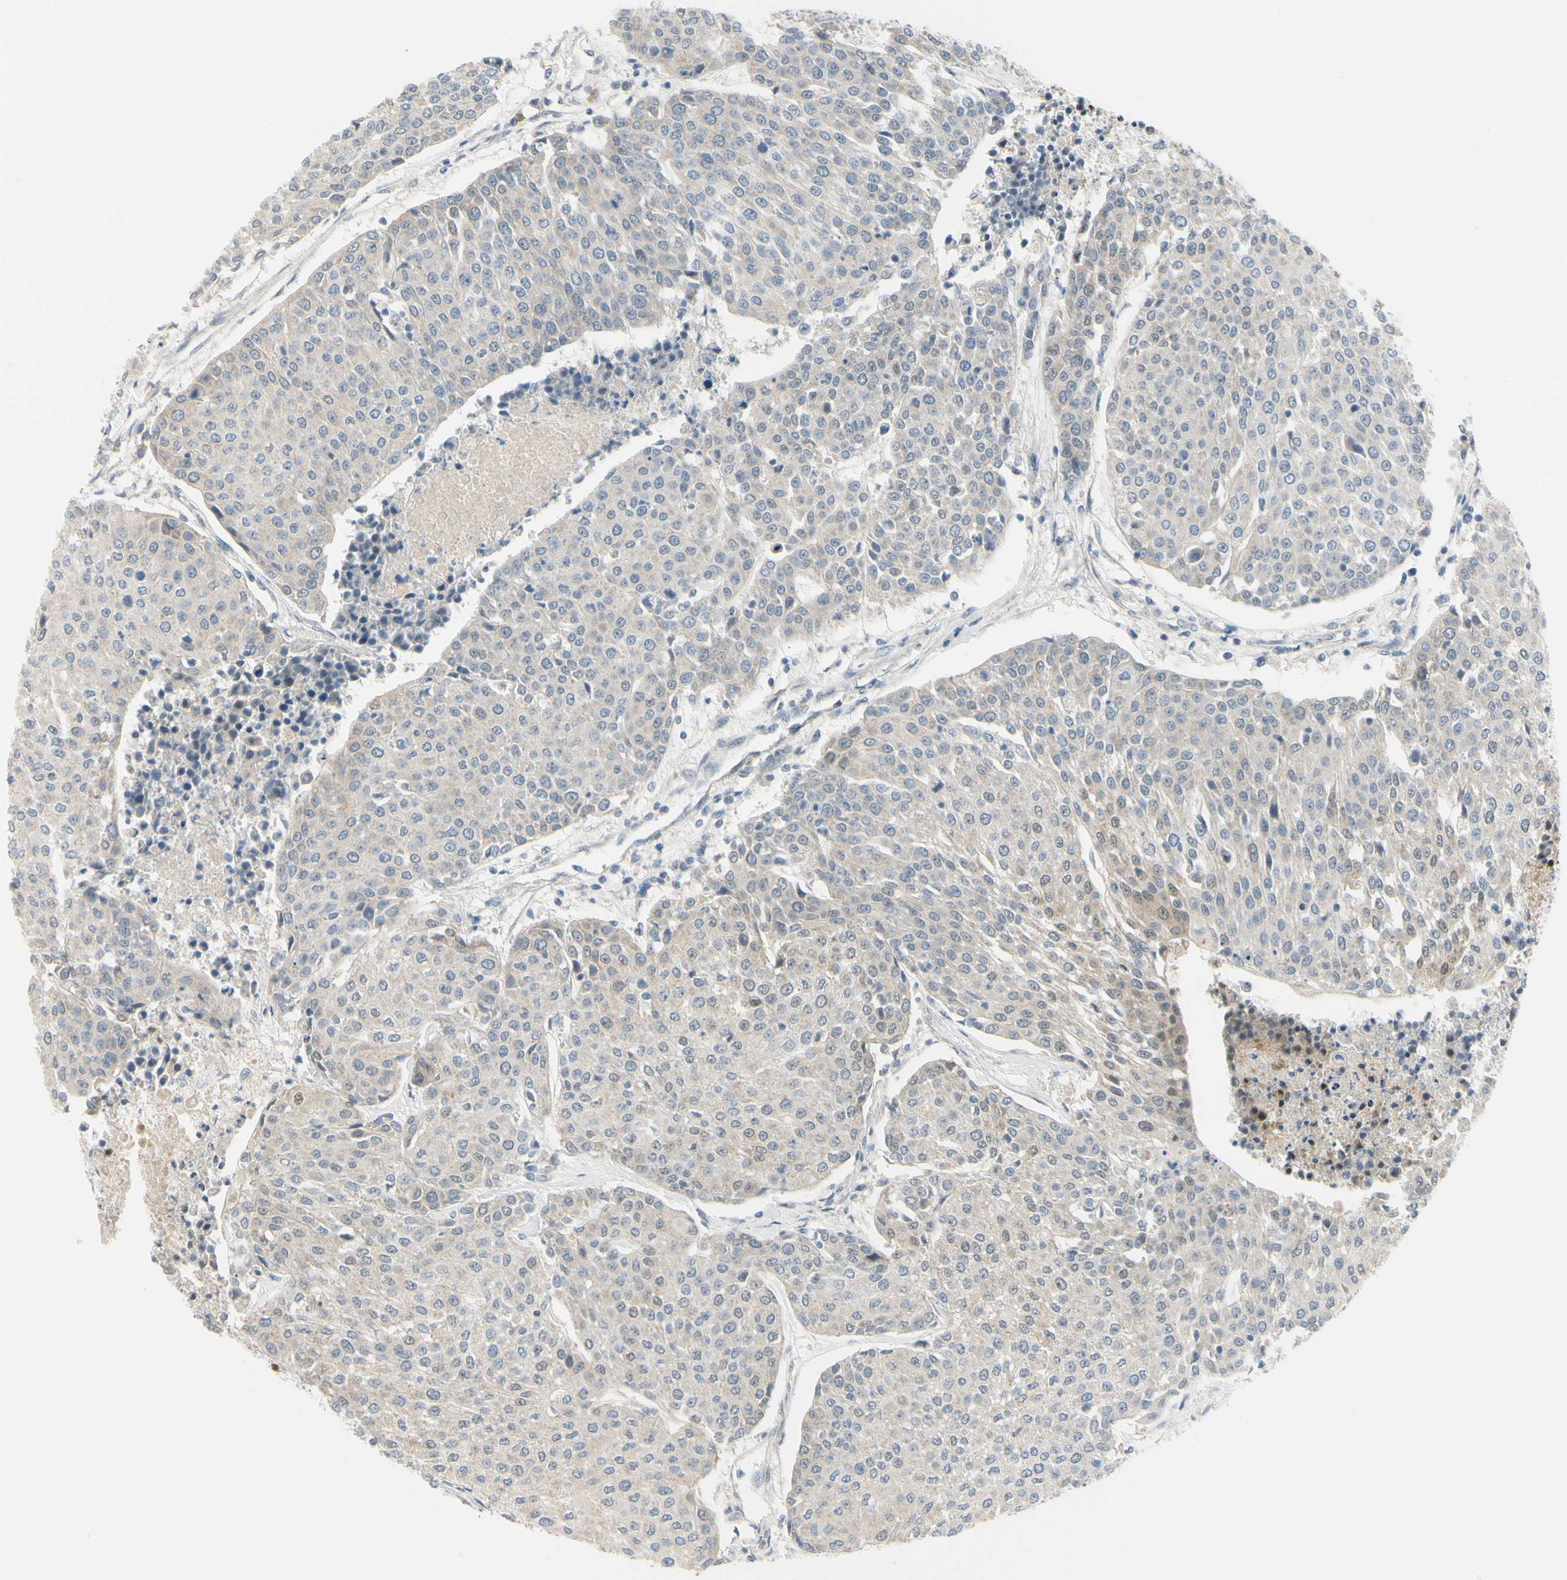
{"staining": {"intensity": "negative", "quantity": "none", "location": "none"}, "tissue": "urothelial cancer", "cell_type": "Tumor cells", "image_type": "cancer", "snomed": [{"axis": "morphology", "description": "Urothelial carcinoma, High grade"}, {"axis": "topography", "description": "Urinary bladder"}], "caption": "Immunohistochemistry (IHC) photomicrograph of neoplastic tissue: urothelial cancer stained with DAB (3,3'-diaminobenzidine) reveals no significant protein expression in tumor cells. Brightfield microscopy of immunohistochemistry stained with DAB (brown) and hematoxylin (blue), captured at high magnification.", "gene": "FHL2", "patient": {"sex": "female", "age": 85}}